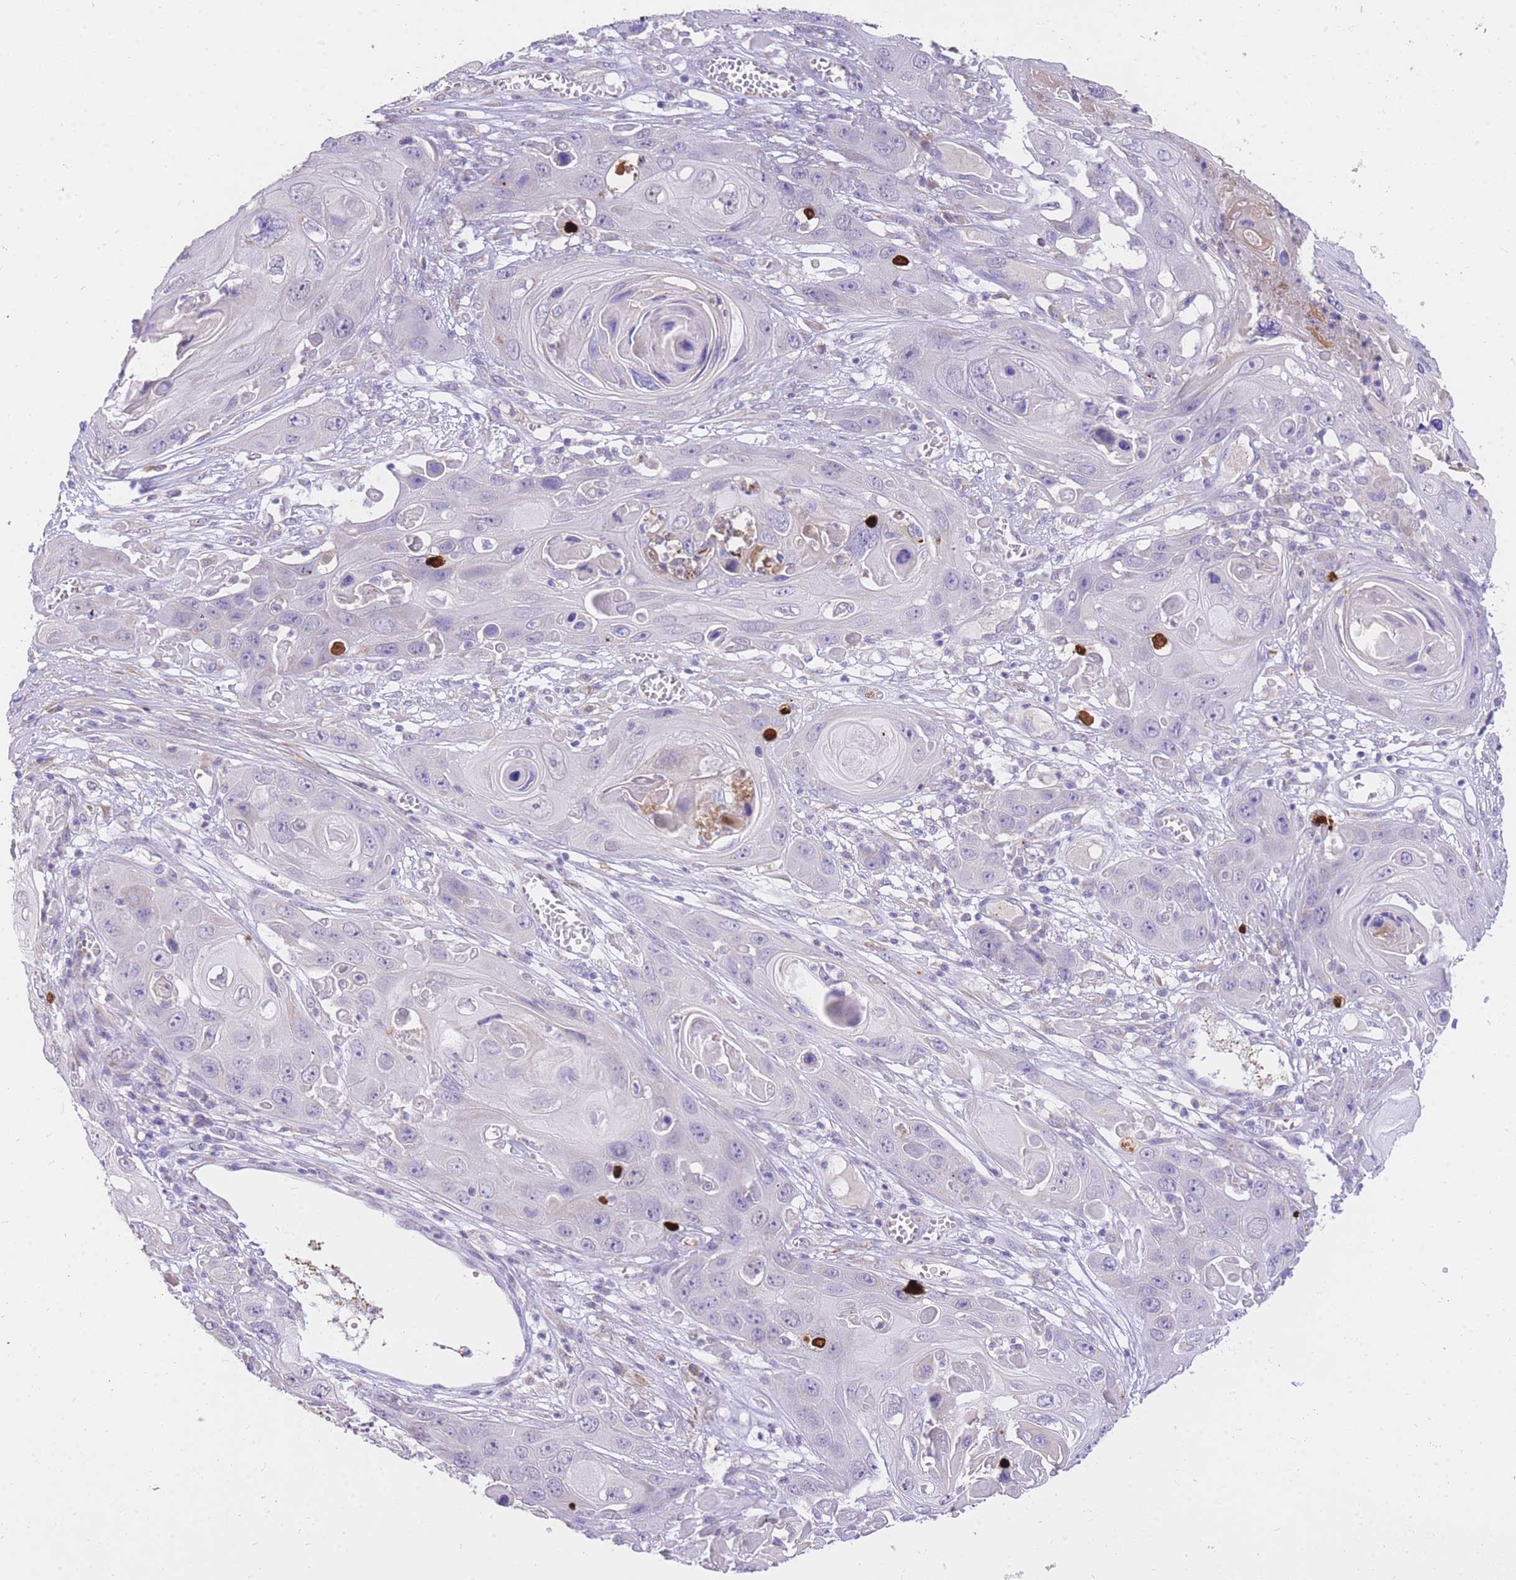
{"staining": {"intensity": "negative", "quantity": "none", "location": "none"}, "tissue": "skin cancer", "cell_type": "Tumor cells", "image_type": "cancer", "snomed": [{"axis": "morphology", "description": "Squamous cell carcinoma, NOS"}, {"axis": "topography", "description": "Skin"}], "caption": "This is an immunohistochemistry photomicrograph of human squamous cell carcinoma (skin). There is no positivity in tumor cells.", "gene": "C2orf88", "patient": {"sex": "male", "age": 55}}